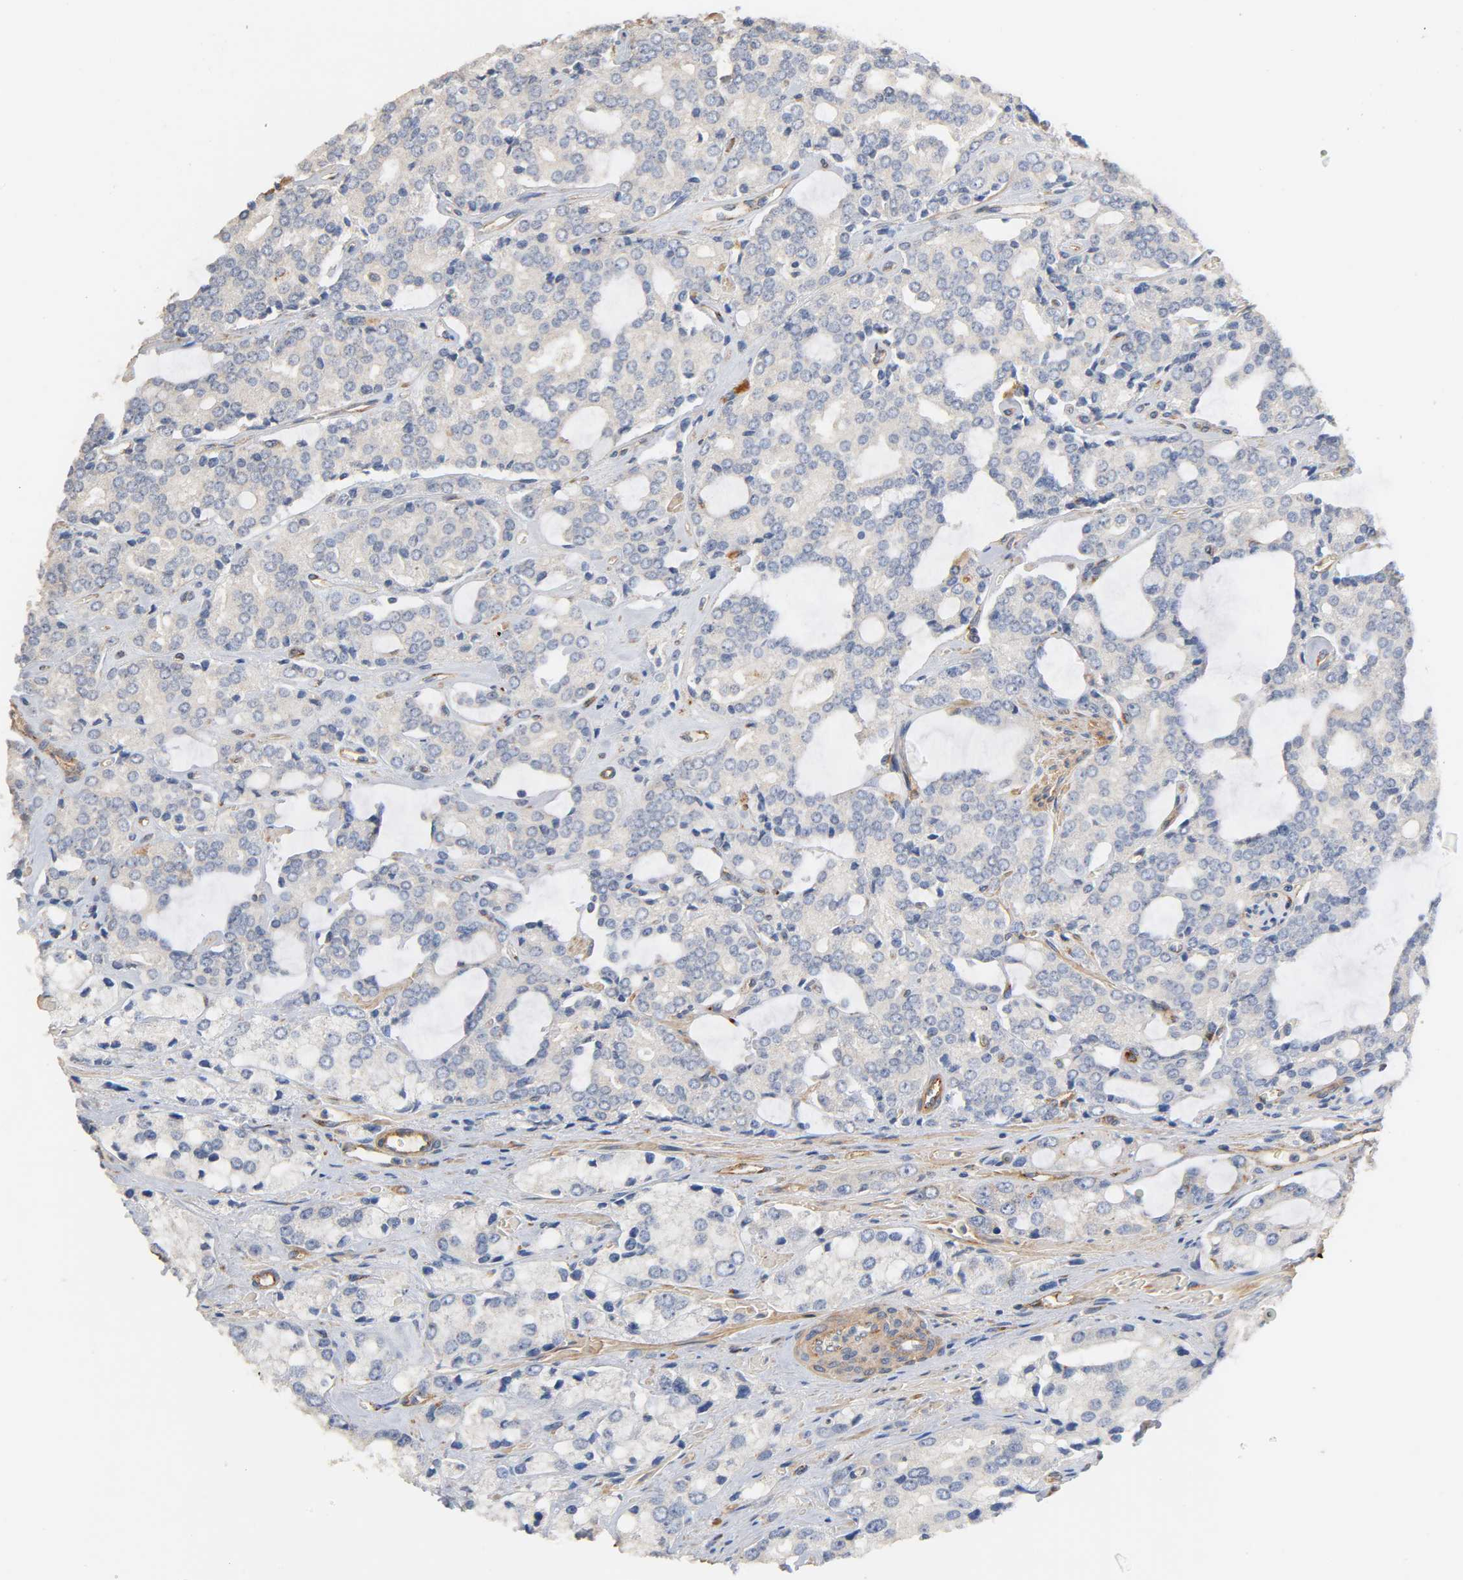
{"staining": {"intensity": "negative", "quantity": "none", "location": "none"}, "tissue": "prostate cancer", "cell_type": "Tumor cells", "image_type": "cancer", "snomed": [{"axis": "morphology", "description": "Adenocarcinoma, High grade"}, {"axis": "topography", "description": "Prostate"}], "caption": "Micrograph shows no protein staining in tumor cells of high-grade adenocarcinoma (prostate) tissue.", "gene": "IFITM3", "patient": {"sex": "male", "age": 67}}